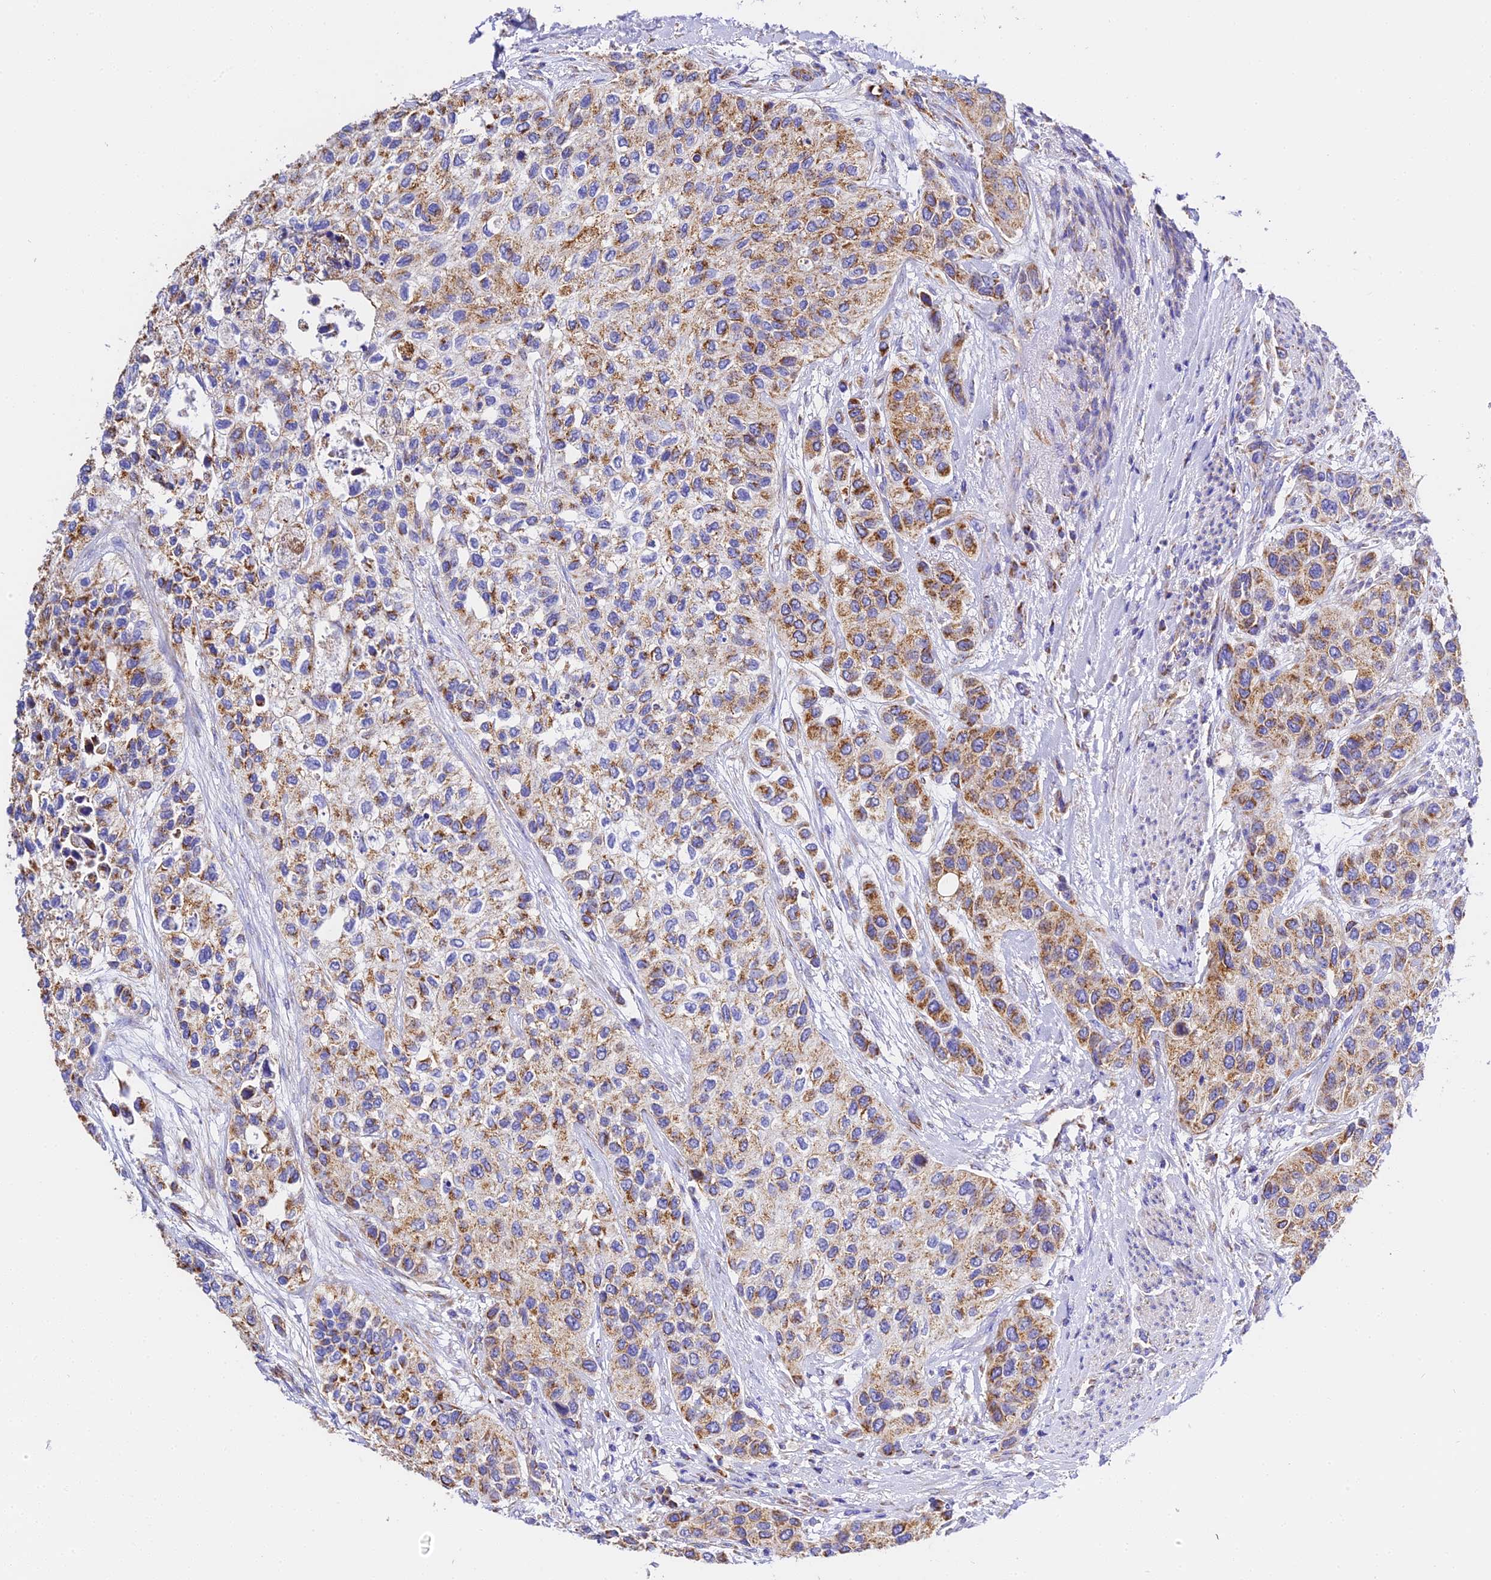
{"staining": {"intensity": "moderate", "quantity": ">75%", "location": "cytoplasmic/membranous"}, "tissue": "urothelial cancer", "cell_type": "Tumor cells", "image_type": "cancer", "snomed": [{"axis": "morphology", "description": "Normal tissue, NOS"}, {"axis": "morphology", "description": "Urothelial carcinoma, High grade"}, {"axis": "topography", "description": "Vascular tissue"}, {"axis": "topography", "description": "Urinary bladder"}], "caption": "A medium amount of moderate cytoplasmic/membranous staining is present in approximately >75% of tumor cells in urothelial carcinoma (high-grade) tissue.", "gene": "ZNF573", "patient": {"sex": "female", "age": 56}}